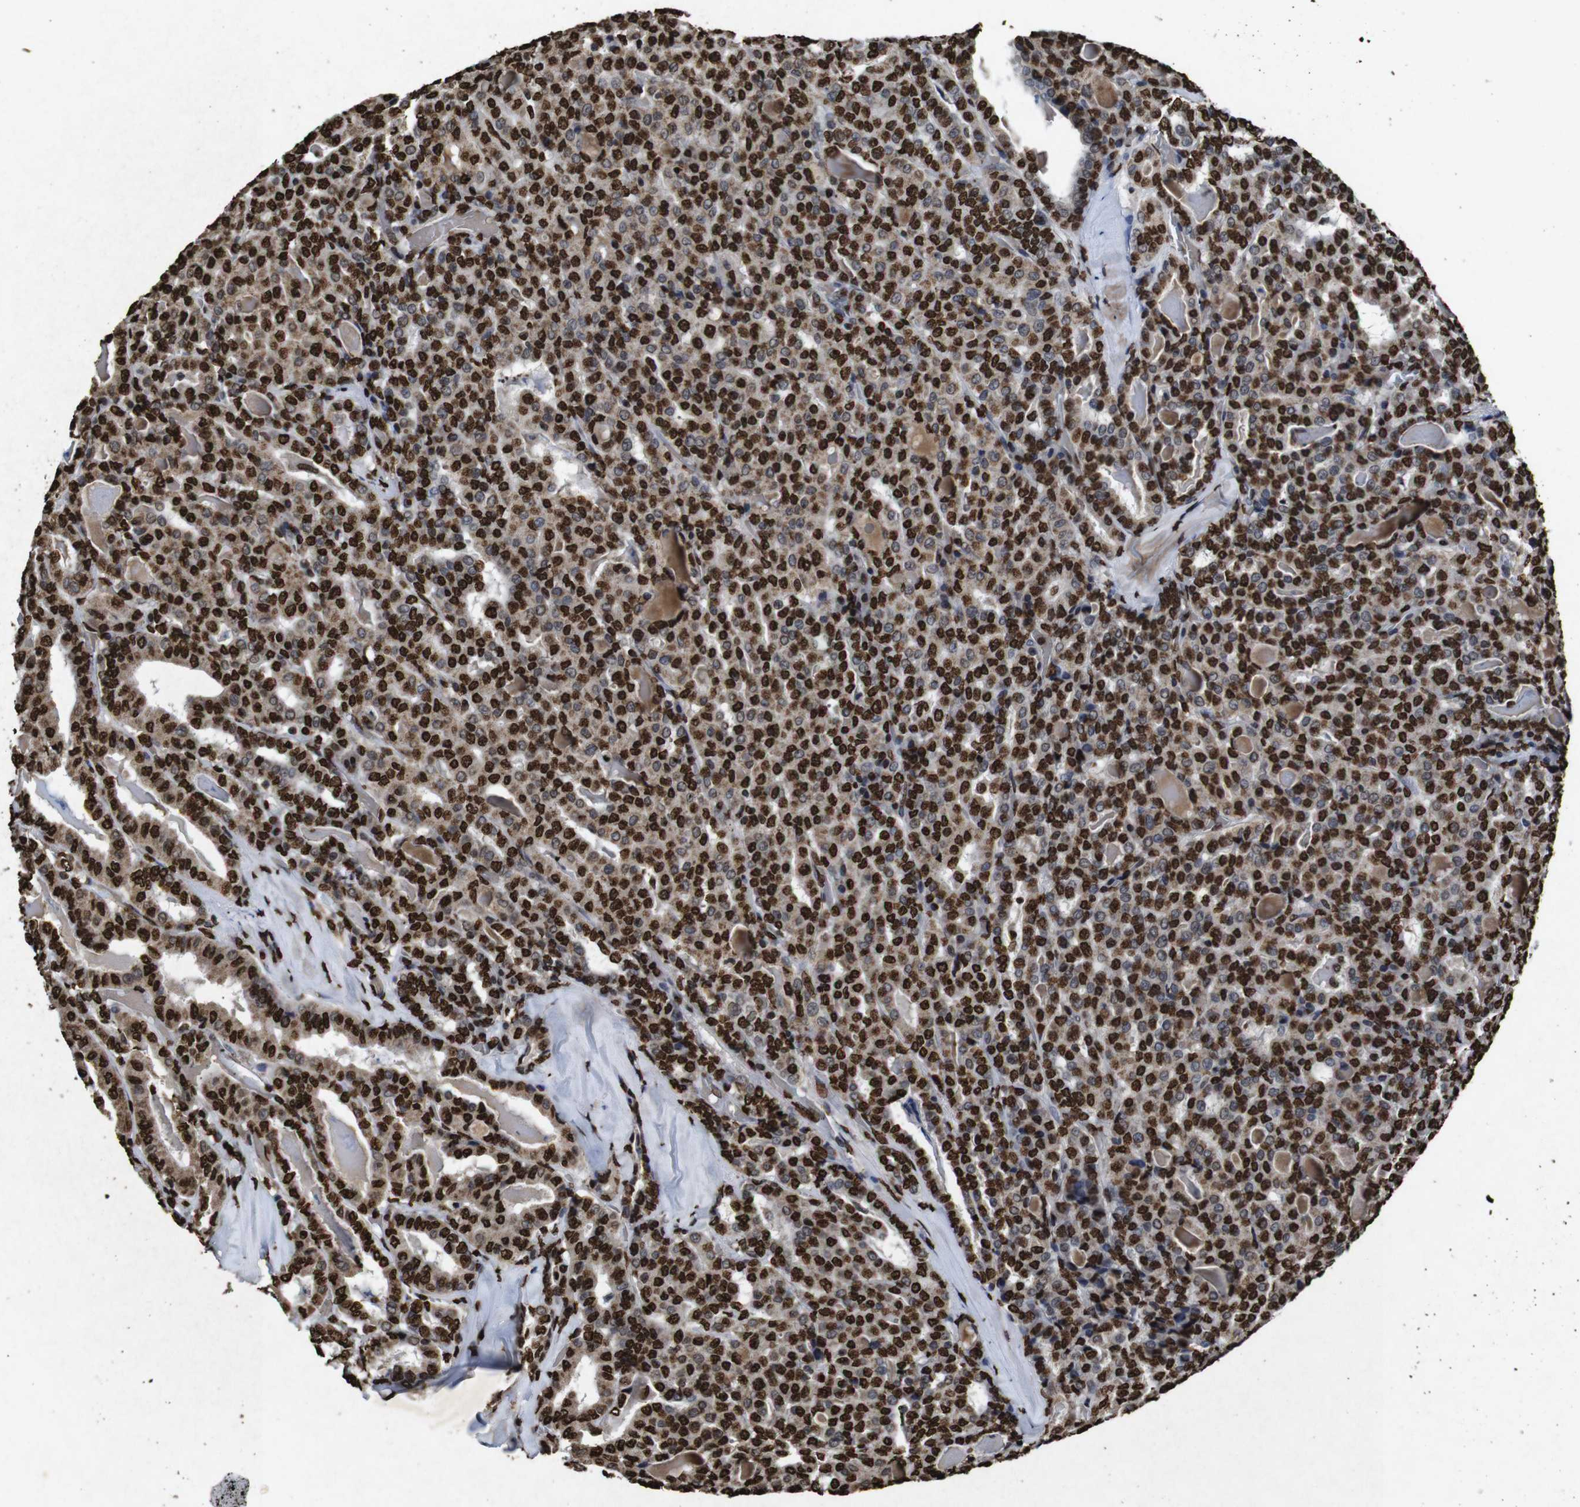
{"staining": {"intensity": "strong", "quantity": ">75%", "location": "cytoplasmic/membranous,nuclear"}, "tissue": "thyroid cancer", "cell_type": "Tumor cells", "image_type": "cancer", "snomed": [{"axis": "morphology", "description": "Papillary adenocarcinoma, NOS"}, {"axis": "topography", "description": "Thyroid gland"}], "caption": "Immunohistochemistry (IHC) (DAB) staining of human thyroid cancer (papillary adenocarcinoma) exhibits strong cytoplasmic/membranous and nuclear protein expression in approximately >75% of tumor cells. (brown staining indicates protein expression, while blue staining denotes nuclei).", "gene": "MDM2", "patient": {"sex": "female", "age": 42}}